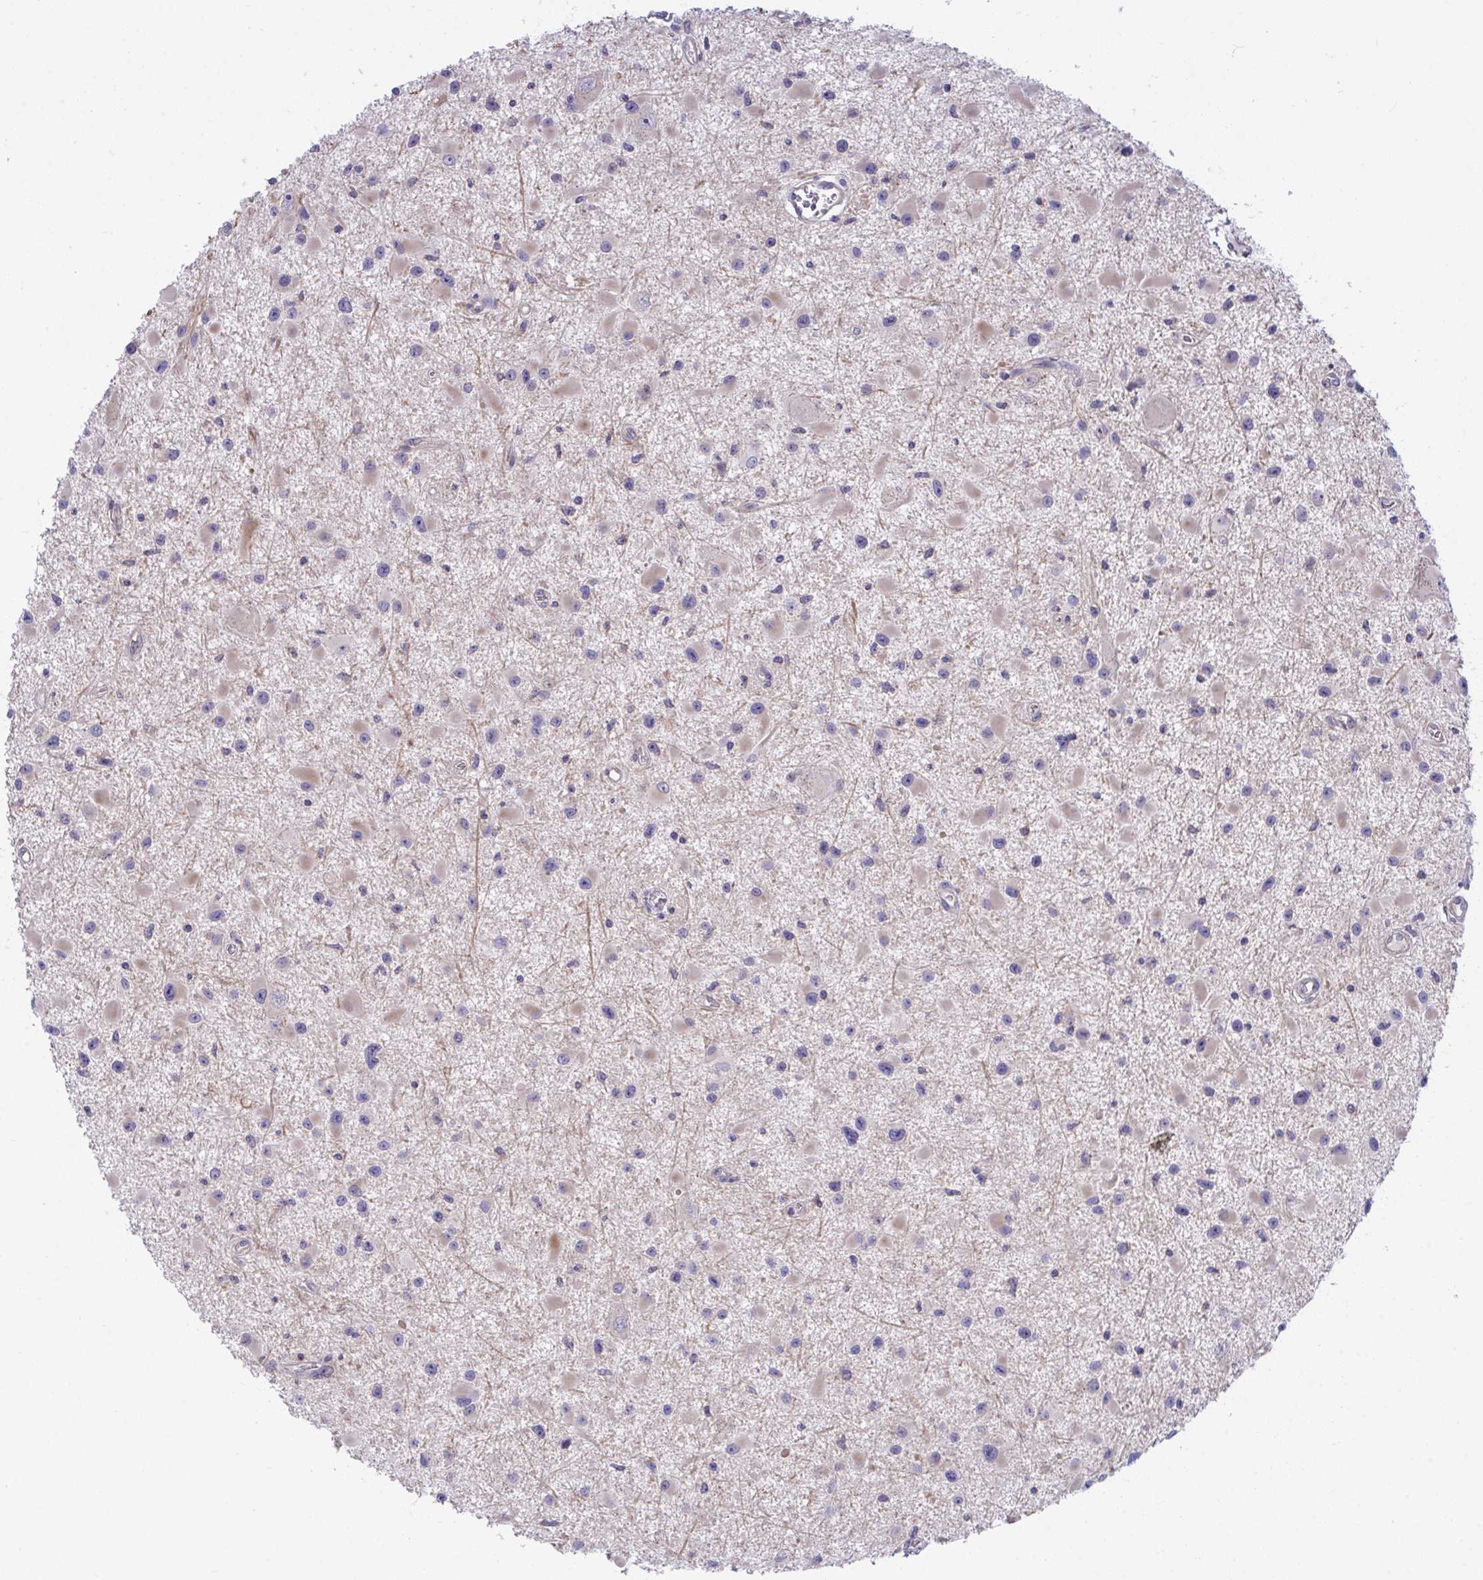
{"staining": {"intensity": "negative", "quantity": "none", "location": "none"}, "tissue": "glioma", "cell_type": "Tumor cells", "image_type": "cancer", "snomed": [{"axis": "morphology", "description": "Glioma, malignant, High grade"}, {"axis": "topography", "description": "Brain"}], "caption": "Tumor cells show no significant expression in glioma.", "gene": "CENPQ", "patient": {"sex": "male", "age": 54}}